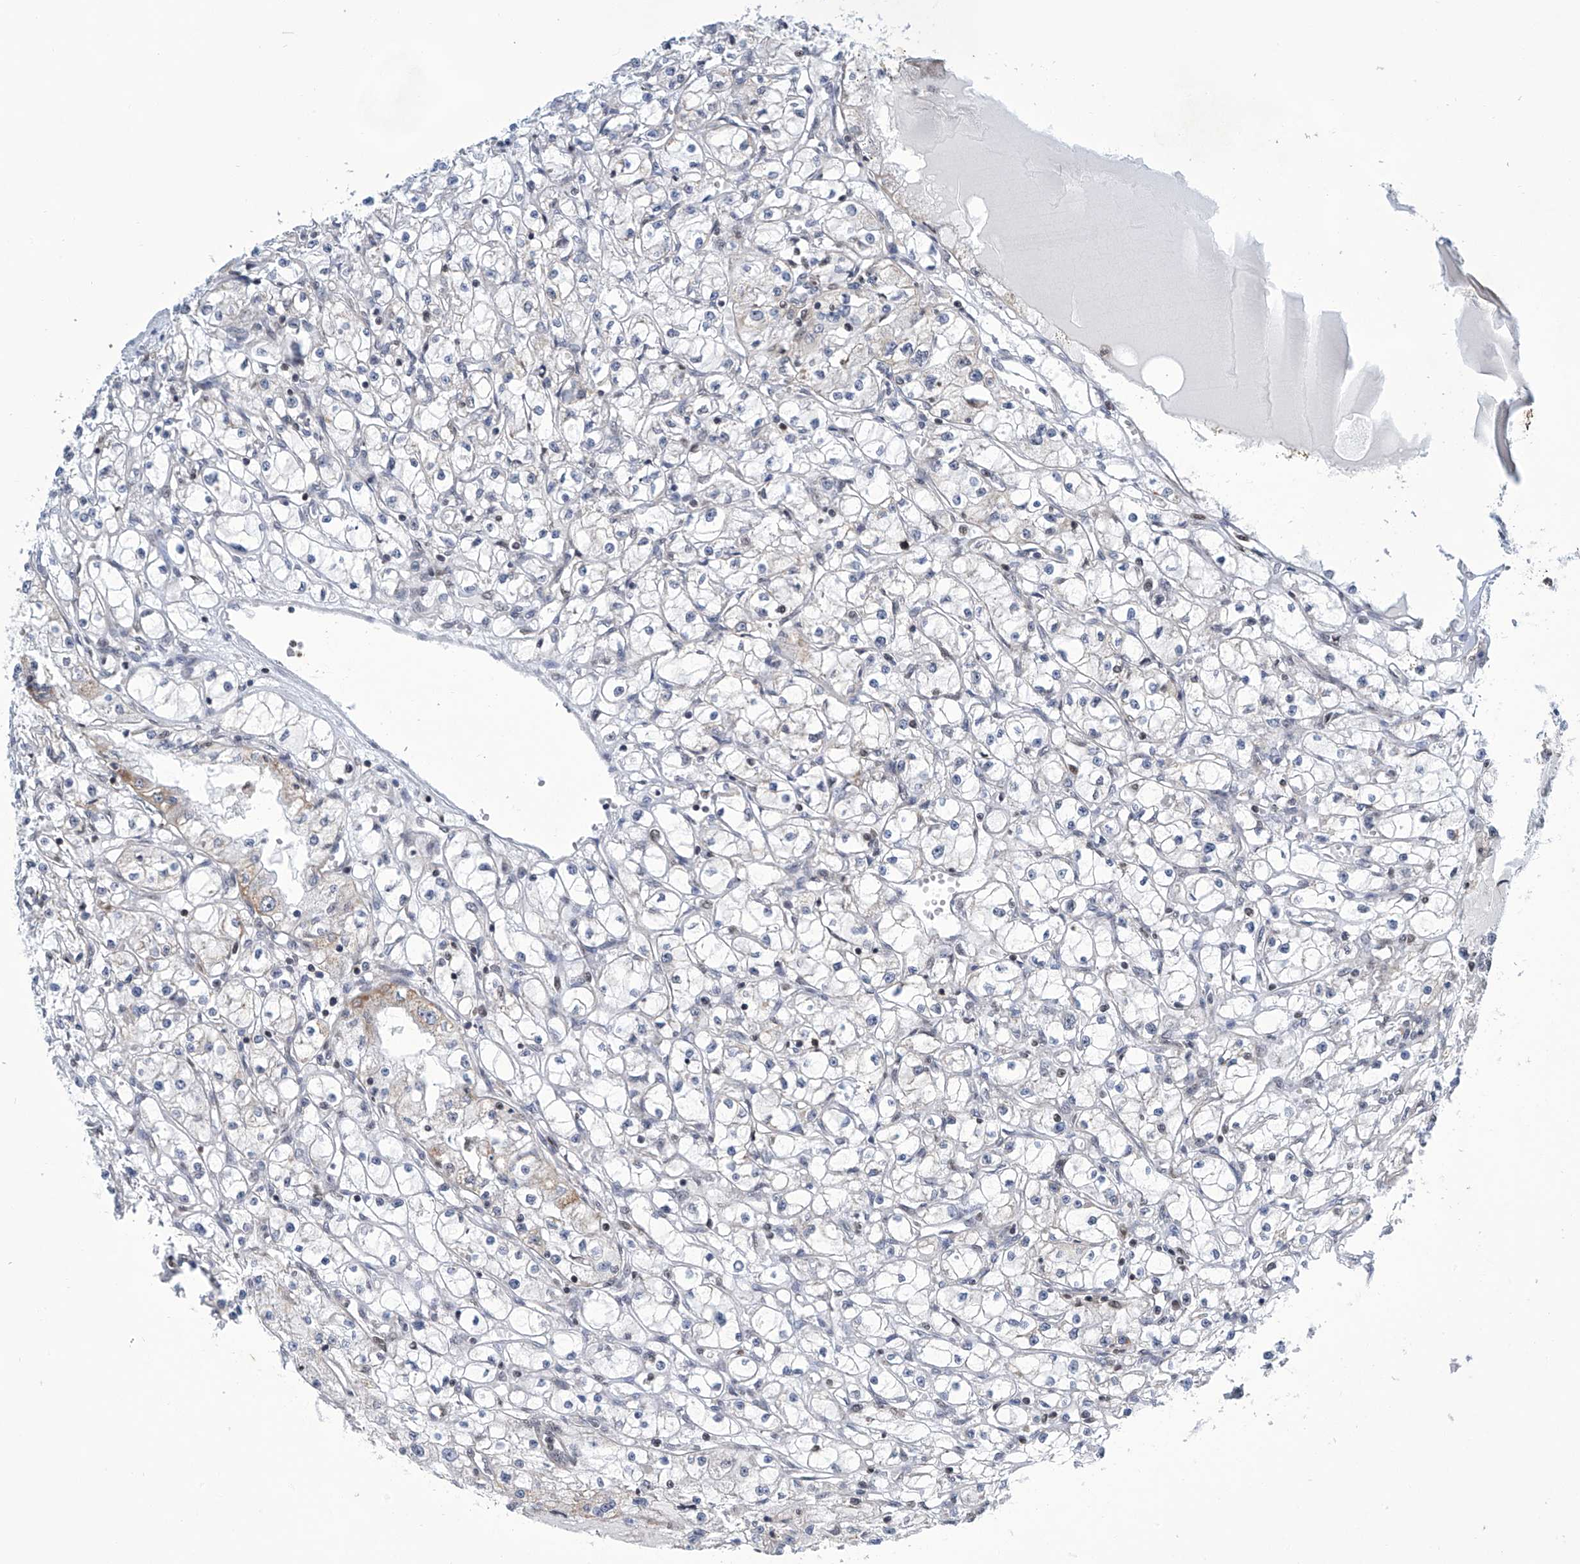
{"staining": {"intensity": "negative", "quantity": "none", "location": "none"}, "tissue": "renal cancer", "cell_type": "Tumor cells", "image_type": "cancer", "snomed": [{"axis": "morphology", "description": "Adenocarcinoma, NOS"}, {"axis": "topography", "description": "Kidney"}], "caption": "DAB immunohistochemical staining of human renal adenocarcinoma displays no significant positivity in tumor cells. Nuclei are stained in blue.", "gene": "SREBF2", "patient": {"sex": "male", "age": 56}}